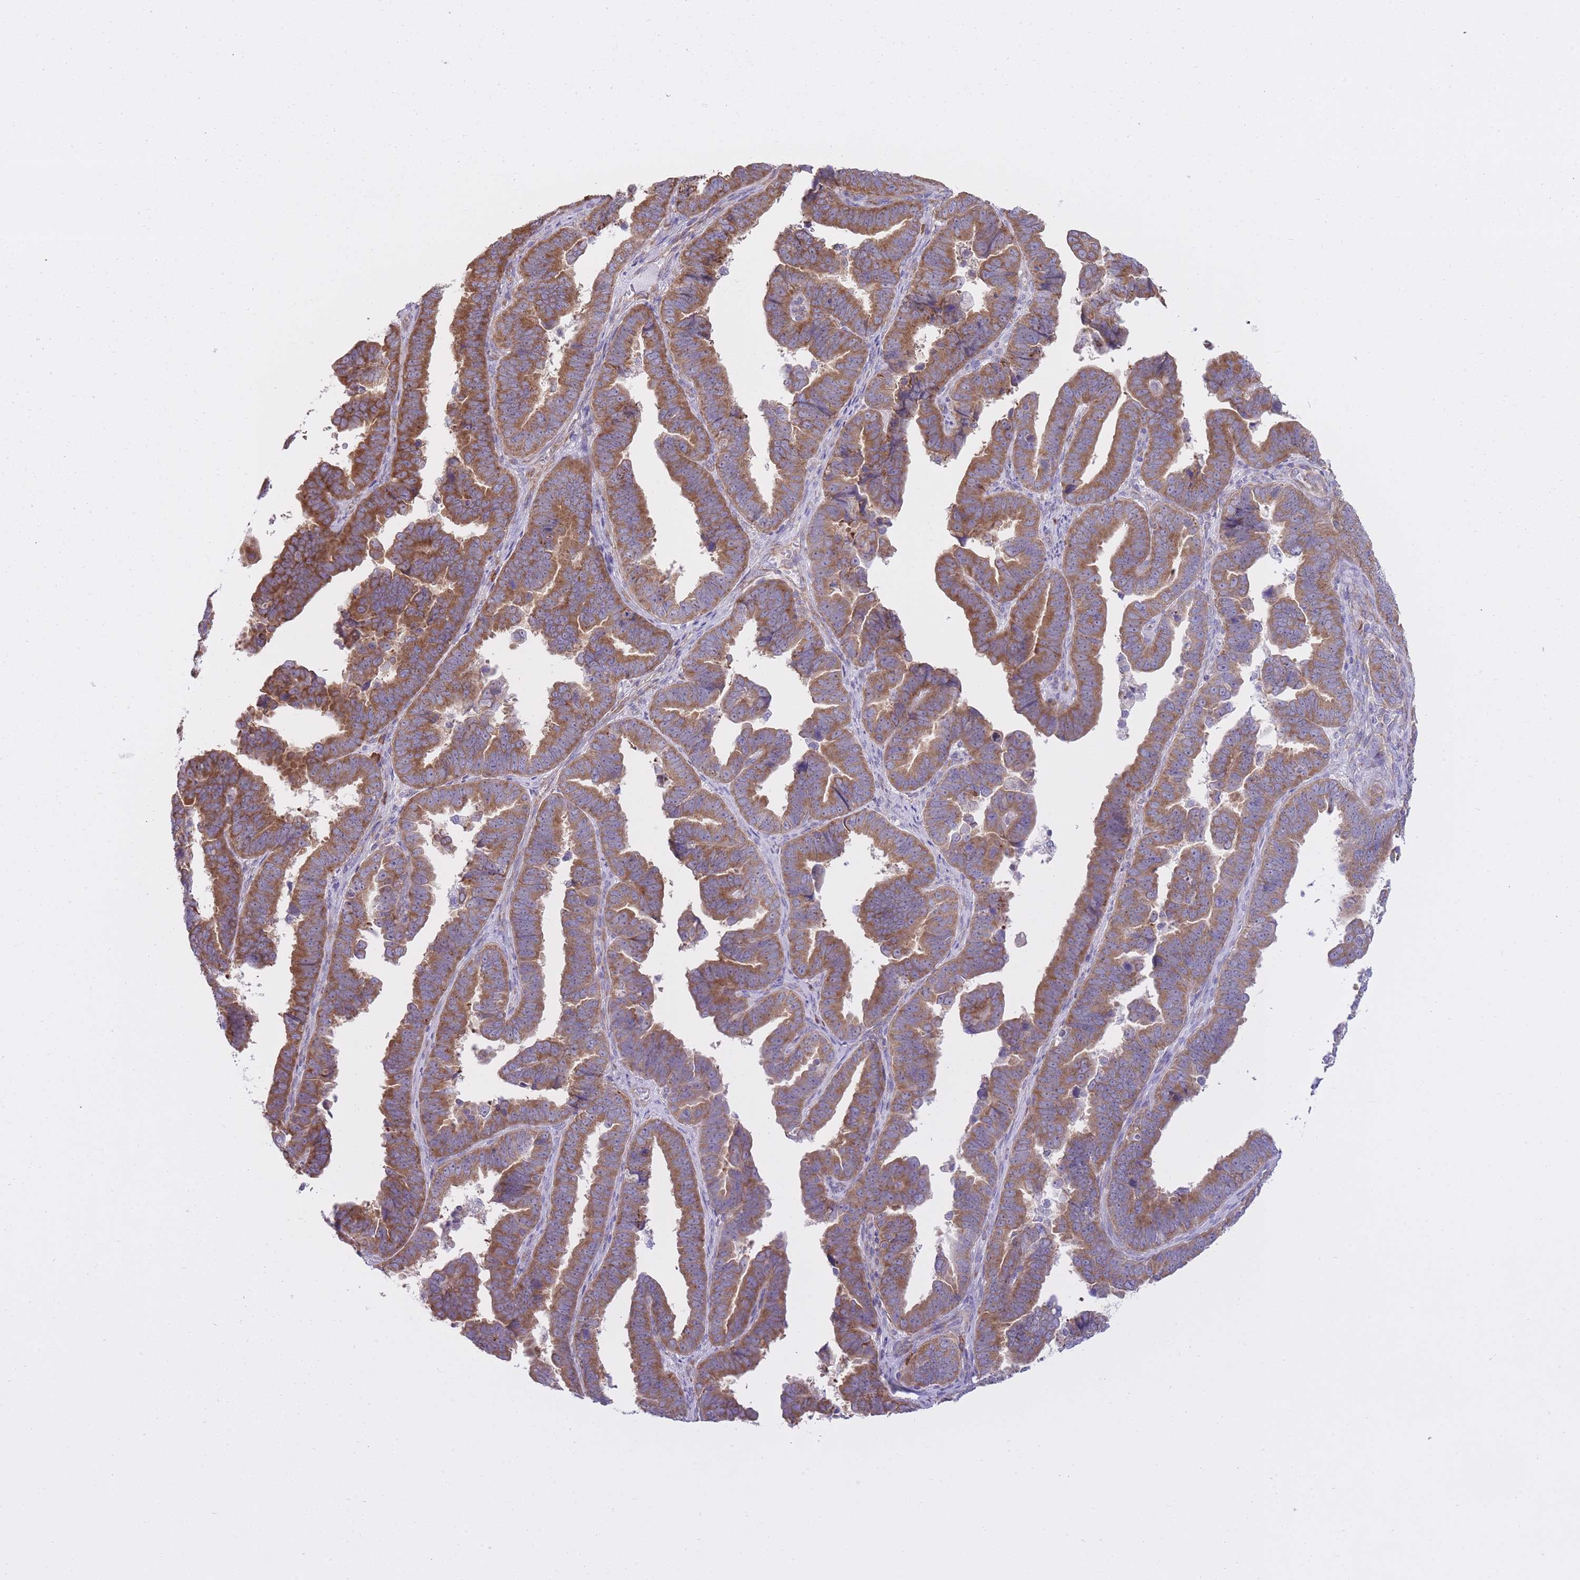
{"staining": {"intensity": "moderate", "quantity": ">75%", "location": "cytoplasmic/membranous"}, "tissue": "endometrial cancer", "cell_type": "Tumor cells", "image_type": "cancer", "snomed": [{"axis": "morphology", "description": "Adenocarcinoma, NOS"}, {"axis": "topography", "description": "Endometrium"}], "caption": "Immunohistochemistry (DAB (3,3'-diaminobenzidine)) staining of human endometrial cancer (adenocarcinoma) displays moderate cytoplasmic/membranous protein positivity in about >75% of tumor cells.", "gene": "ZNF501", "patient": {"sex": "female", "age": 75}}